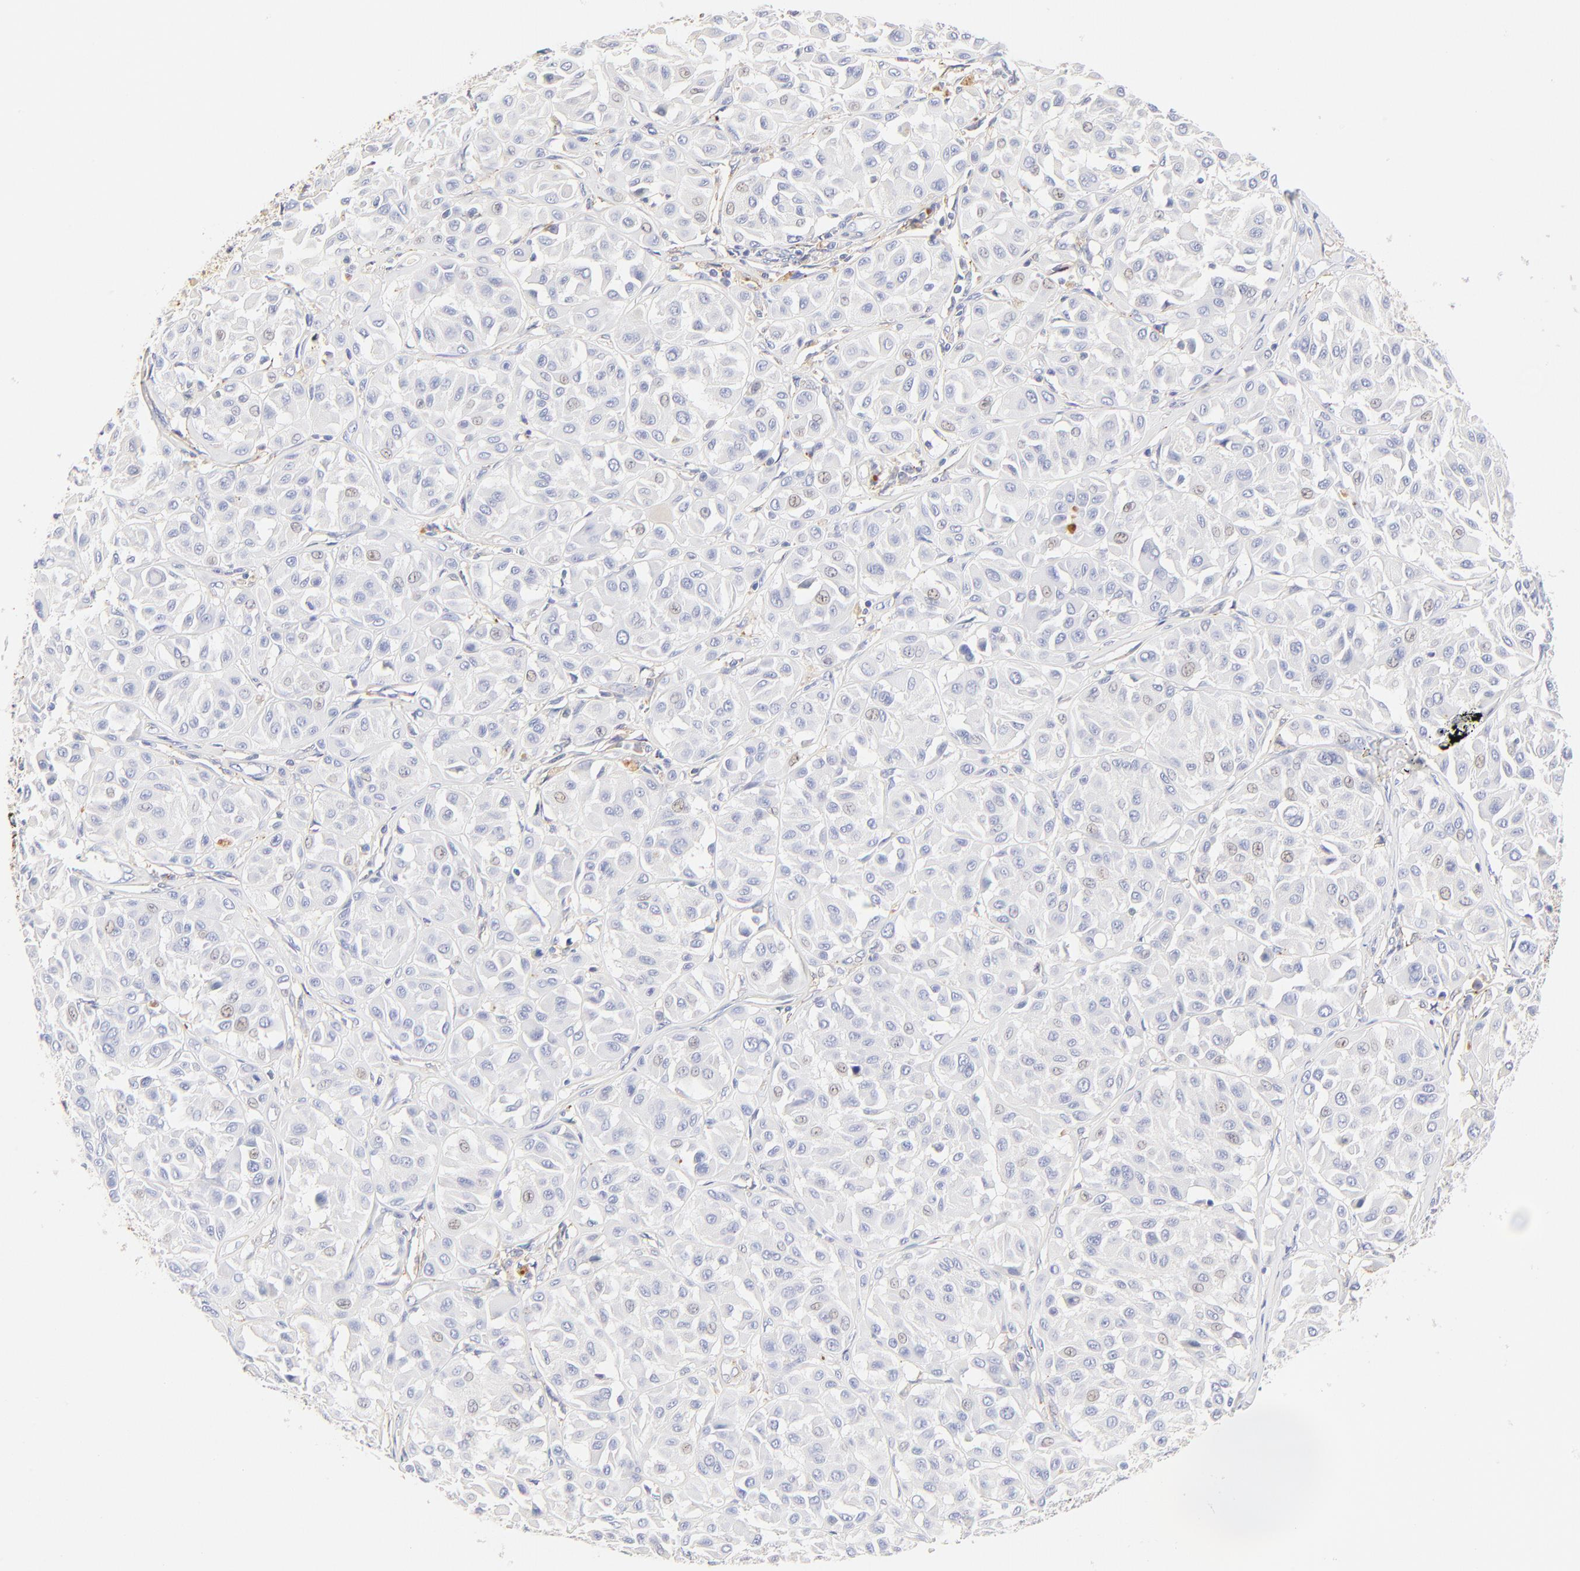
{"staining": {"intensity": "weak", "quantity": "<25%", "location": "nuclear"}, "tissue": "melanoma", "cell_type": "Tumor cells", "image_type": "cancer", "snomed": [{"axis": "morphology", "description": "Malignant melanoma, Metastatic site"}, {"axis": "topography", "description": "Soft tissue"}], "caption": "Immunohistochemical staining of melanoma demonstrates no significant staining in tumor cells.", "gene": "MDGA2", "patient": {"sex": "male", "age": 41}}